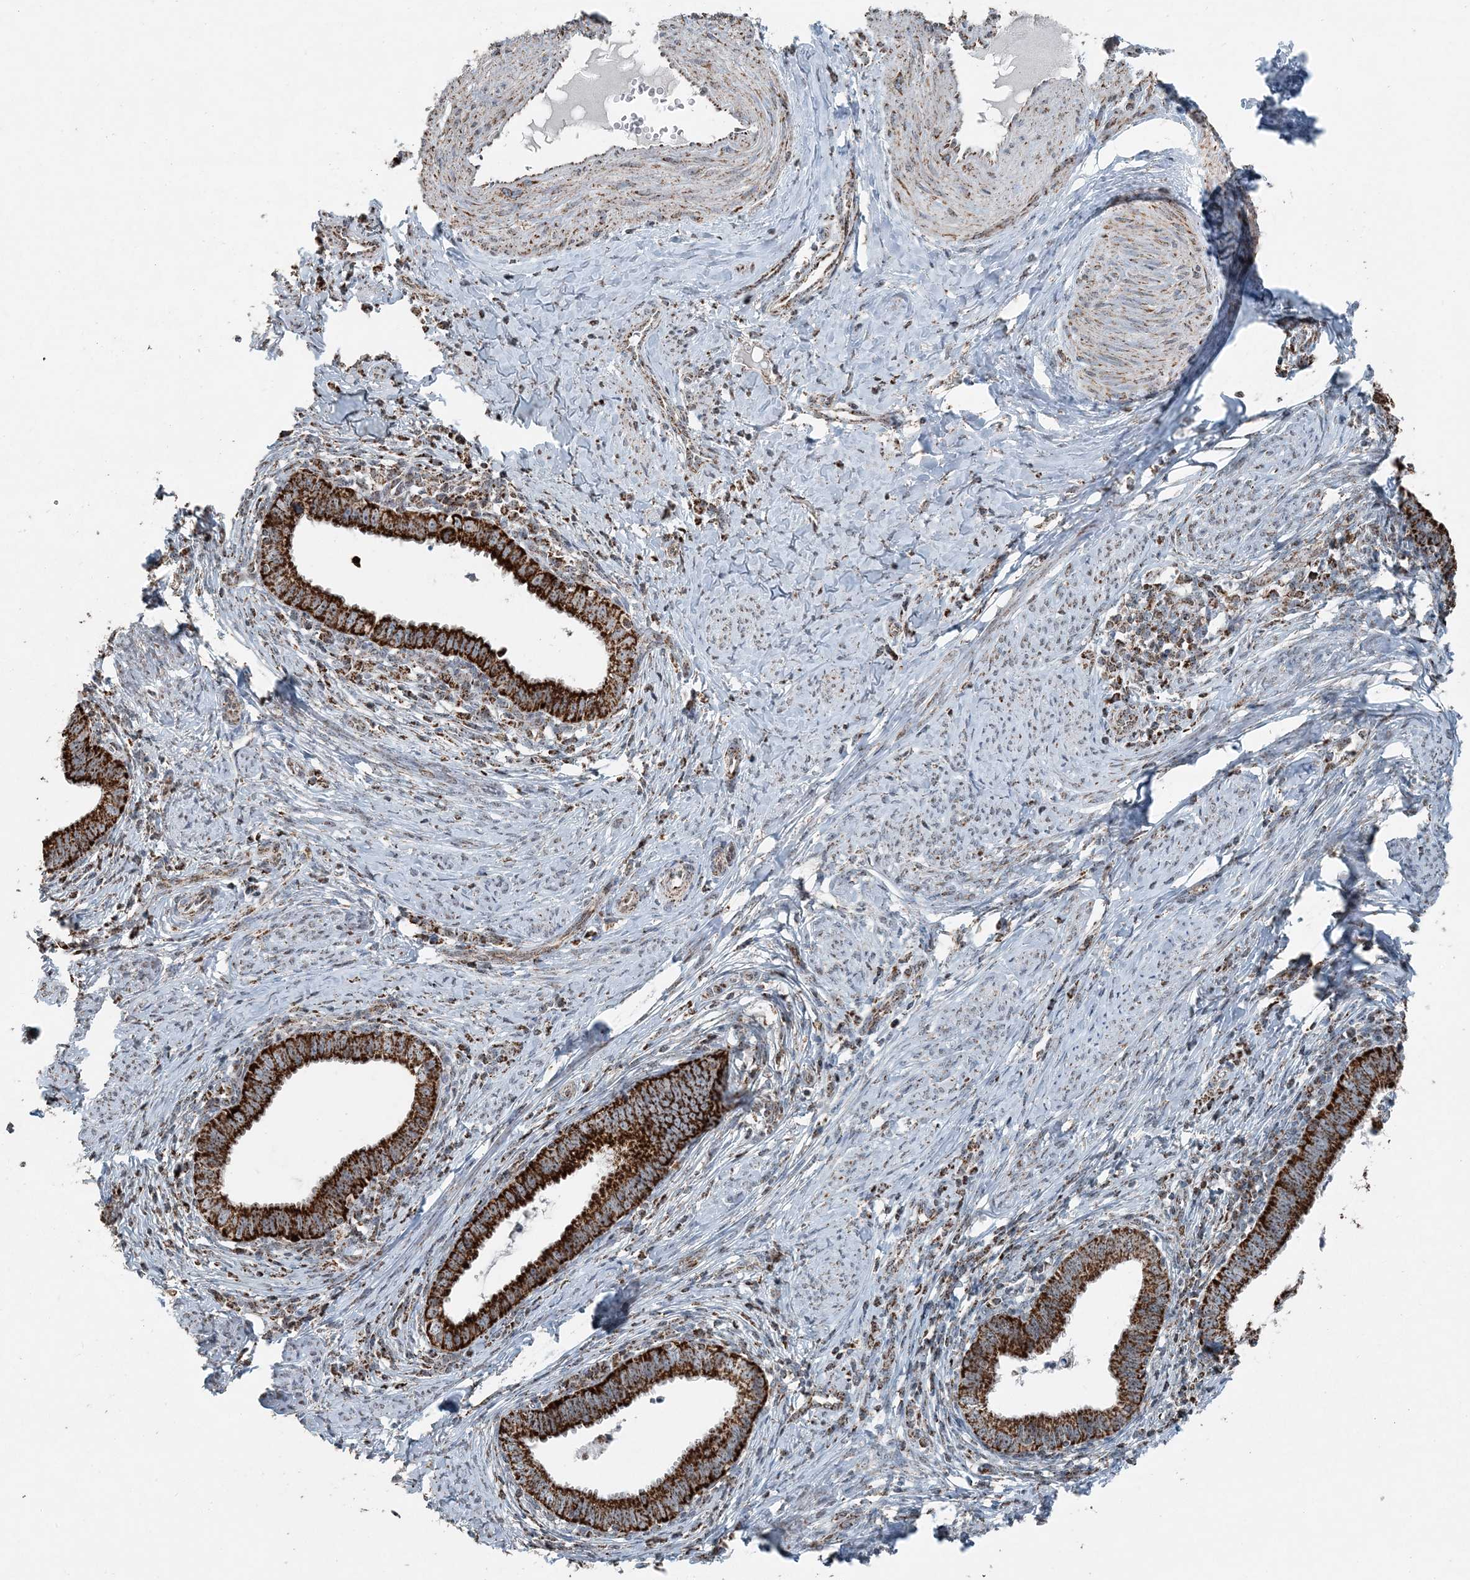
{"staining": {"intensity": "strong", "quantity": ">75%", "location": "cytoplasmic/membranous"}, "tissue": "cervical cancer", "cell_type": "Tumor cells", "image_type": "cancer", "snomed": [{"axis": "morphology", "description": "Adenocarcinoma, NOS"}, {"axis": "topography", "description": "Cervix"}], "caption": "This micrograph exhibits cervical adenocarcinoma stained with immunohistochemistry to label a protein in brown. The cytoplasmic/membranous of tumor cells show strong positivity for the protein. Nuclei are counter-stained blue.", "gene": "SUCLG1", "patient": {"sex": "female", "age": 36}}